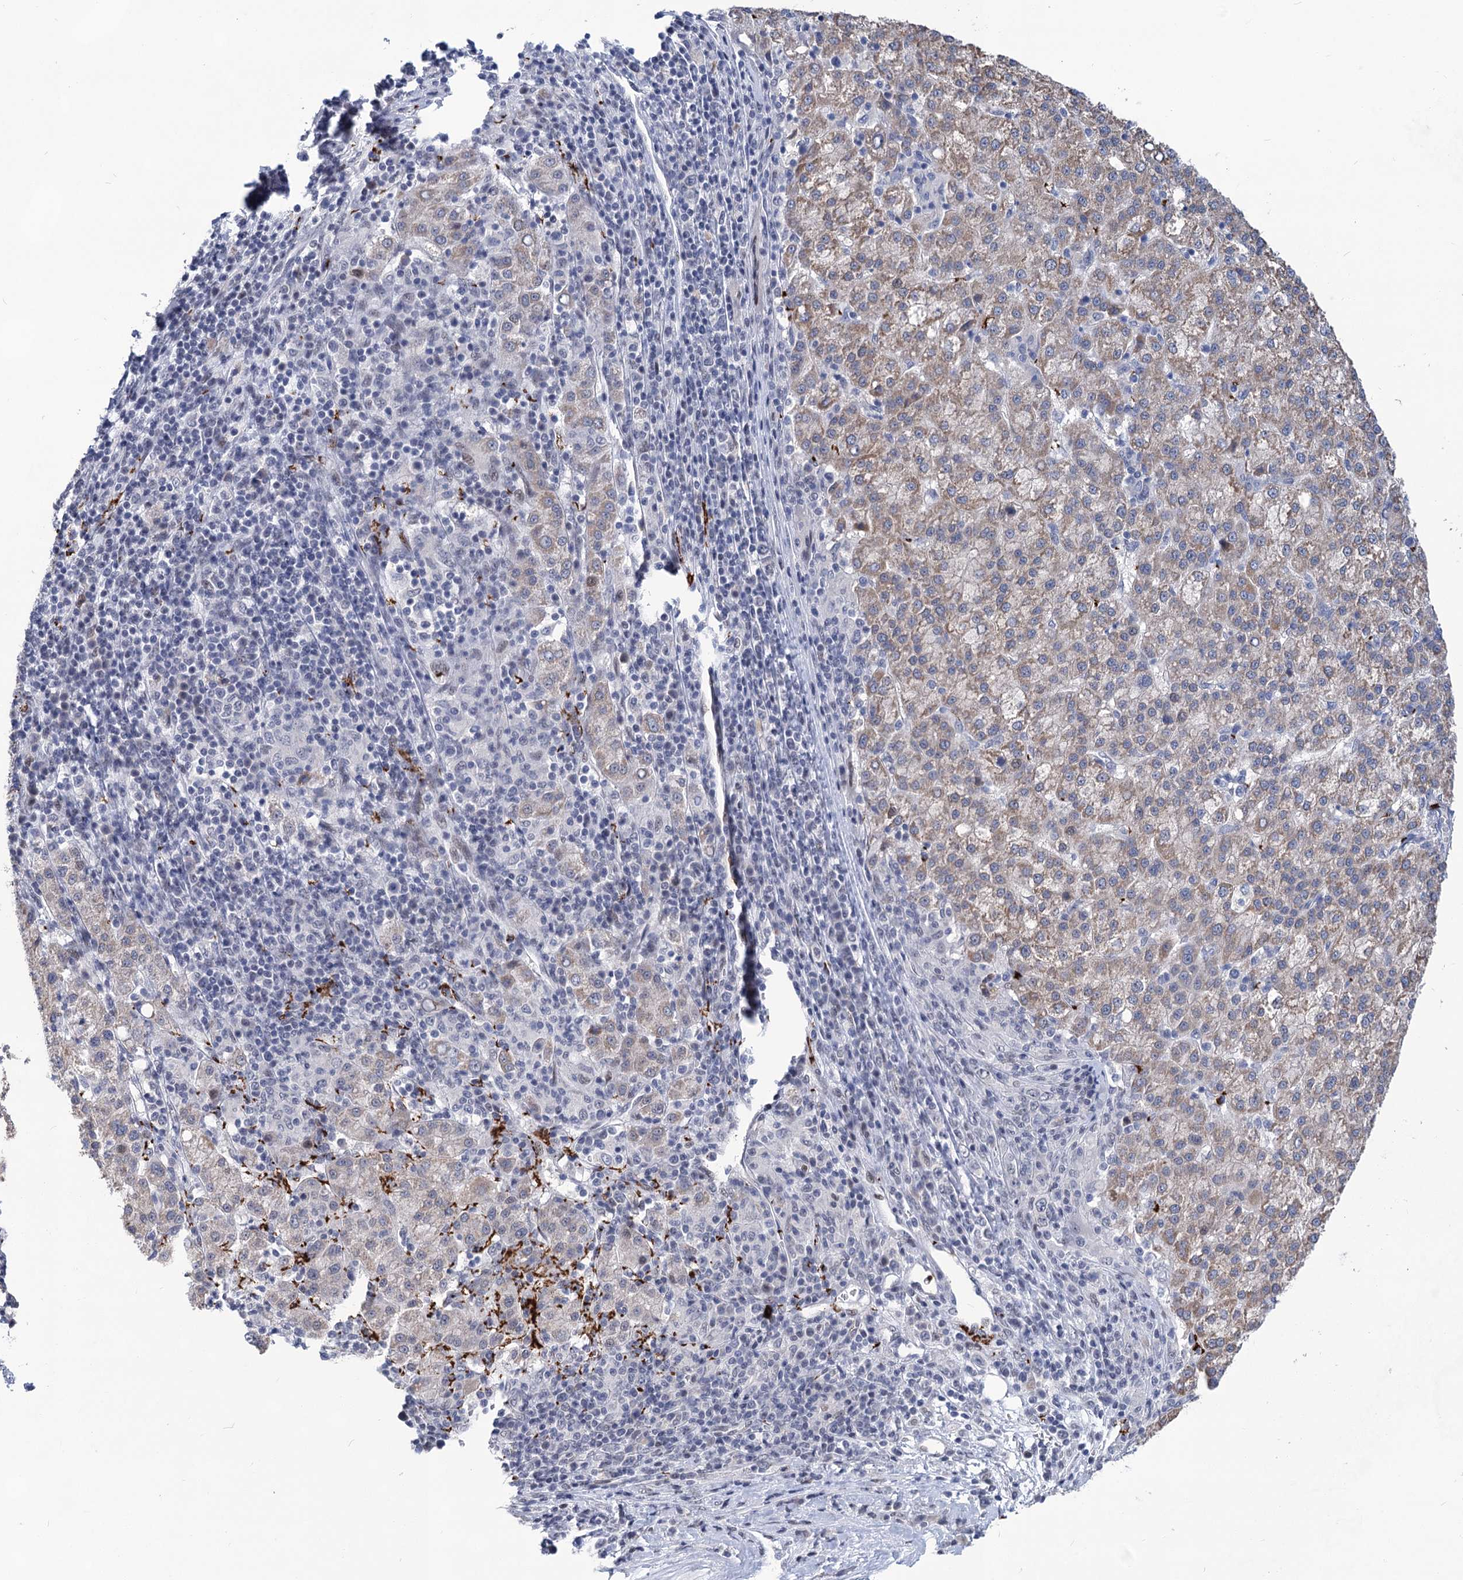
{"staining": {"intensity": "weak", "quantity": "25%-75%", "location": "cytoplasmic/membranous"}, "tissue": "liver cancer", "cell_type": "Tumor cells", "image_type": "cancer", "snomed": [{"axis": "morphology", "description": "Carcinoma, Hepatocellular, NOS"}, {"axis": "topography", "description": "Liver"}], "caption": "This histopathology image demonstrates immunohistochemistry (IHC) staining of human liver hepatocellular carcinoma, with low weak cytoplasmic/membranous positivity in approximately 25%-75% of tumor cells.", "gene": "MON2", "patient": {"sex": "female", "age": 58}}